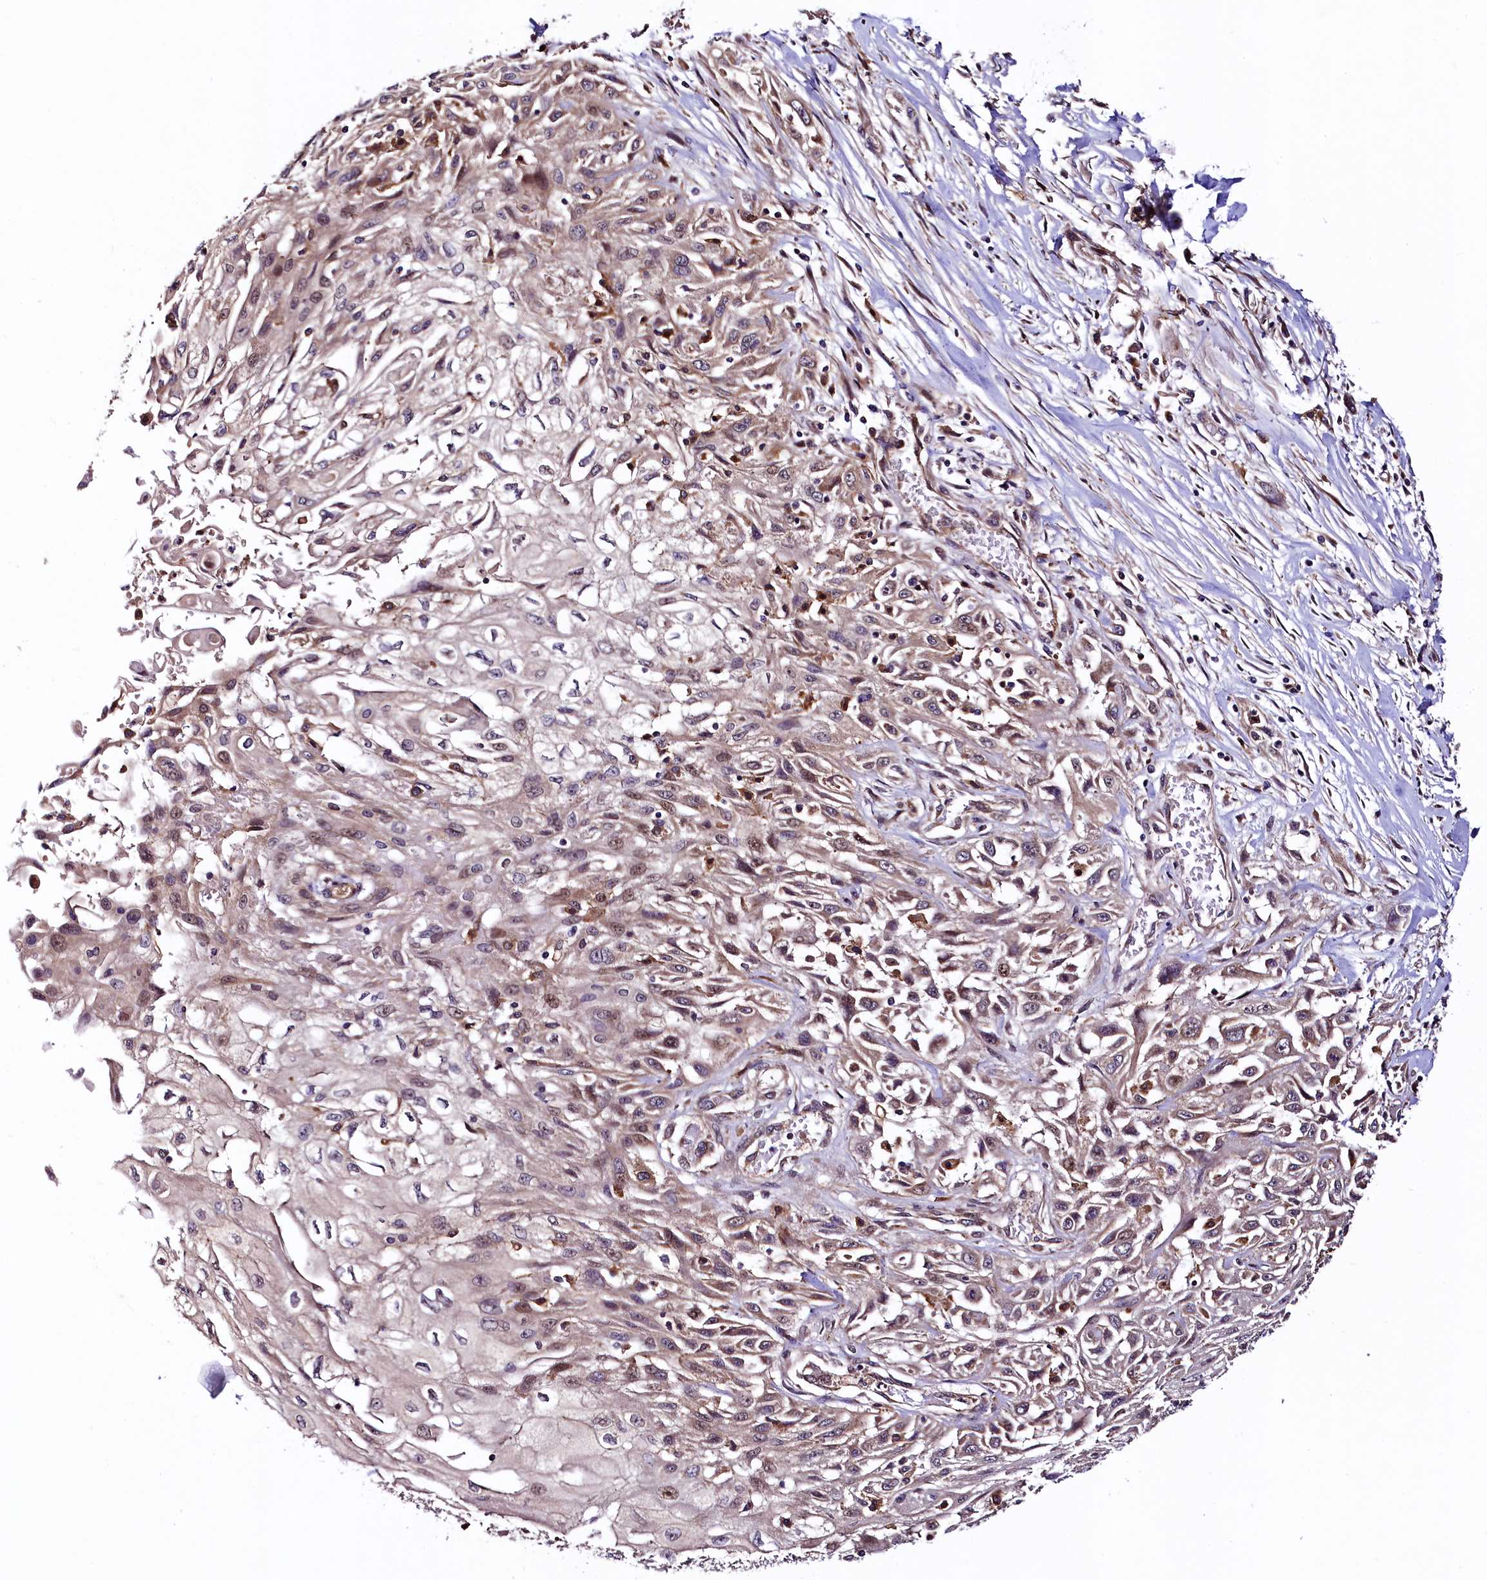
{"staining": {"intensity": "weak", "quantity": "25%-75%", "location": "cytoplasmic/membranous,nuclear"}, "tissue": "skin cancer", "cell_type": "Tumor cells", "image_type": "cancer", "snomed": [{"axis": "morphology", "description": "Squamous cell carcinoma, NOS"}, {"axis": "morphology", "description": "Squamous cell carcinoma, metastatic, NOS"}, {"axis": "topography", "description": "Skin"}, {"axis": "topography", "description": "Lymph node"}], "caption": "This is a photomicrograph of IHC staining of skin cancer, which shows weak staining in the cytoplasmic/membranous and nuclear of tumor cells.", "gene": "VPS35", "patient": {"sex": "male", "age": 75}}